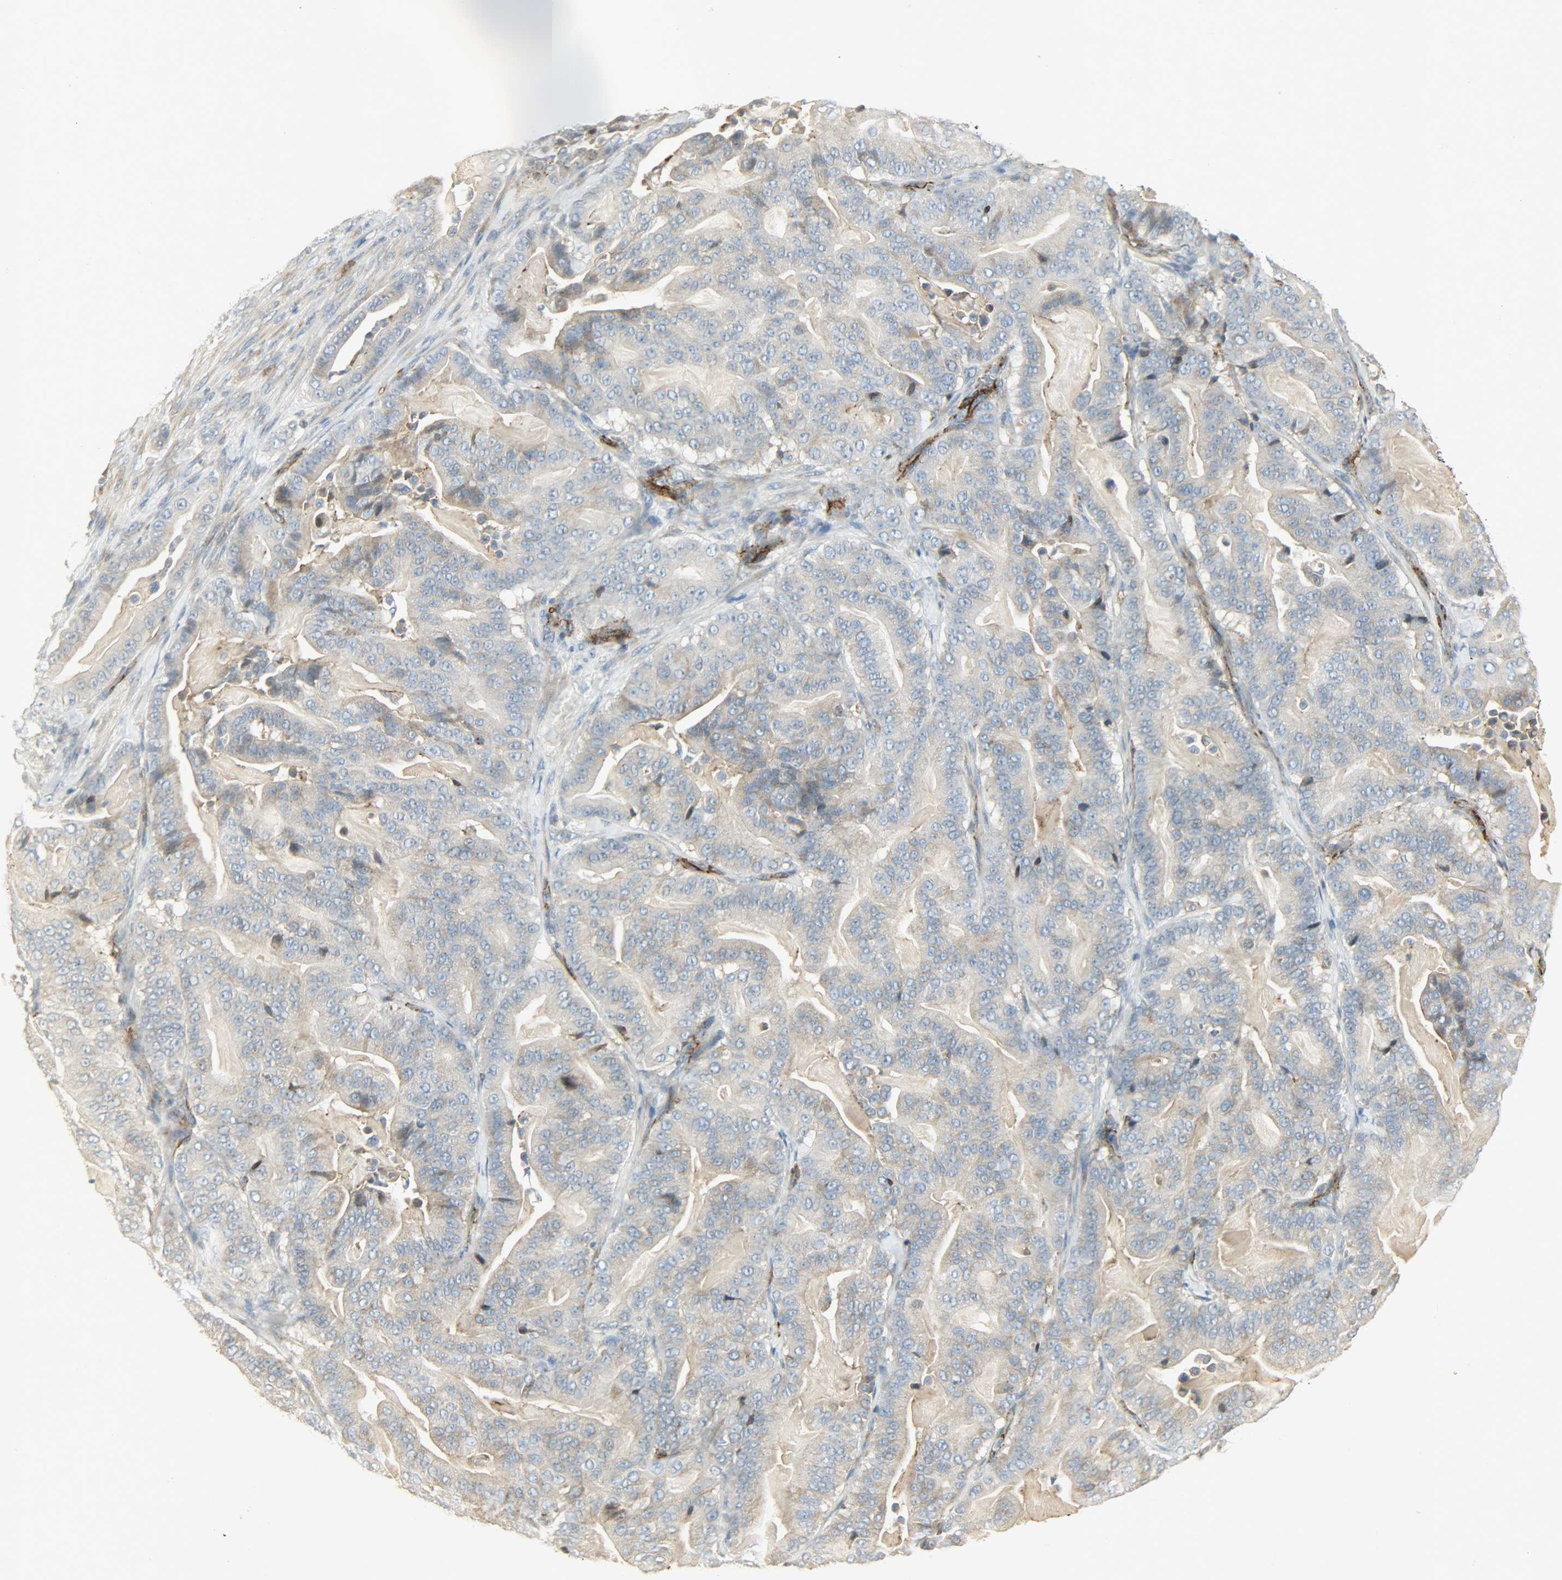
{"staining": {"intensity": "weak", "quantity": ">75%", "location": "cytoplasmic/membranous"}, "tissue": "pancreatic cancer", "cell_type": "Tumor cells", "image_type": "cancer", "snomed": [{"axis": "morphology", "description": "Adenocarcinoma, NOS"}, {"axis": "topography", "description": "Pancreas"}], "caption": "About >75% of tumor cells in pancreatic cancer (adenocarcinoma) display weak cytoplasmic/membranous protein positivity as visualized by brown immunohistochemical staining.", "gene": "ENPEP", "patient": {"sex": "male", "age": 63}}